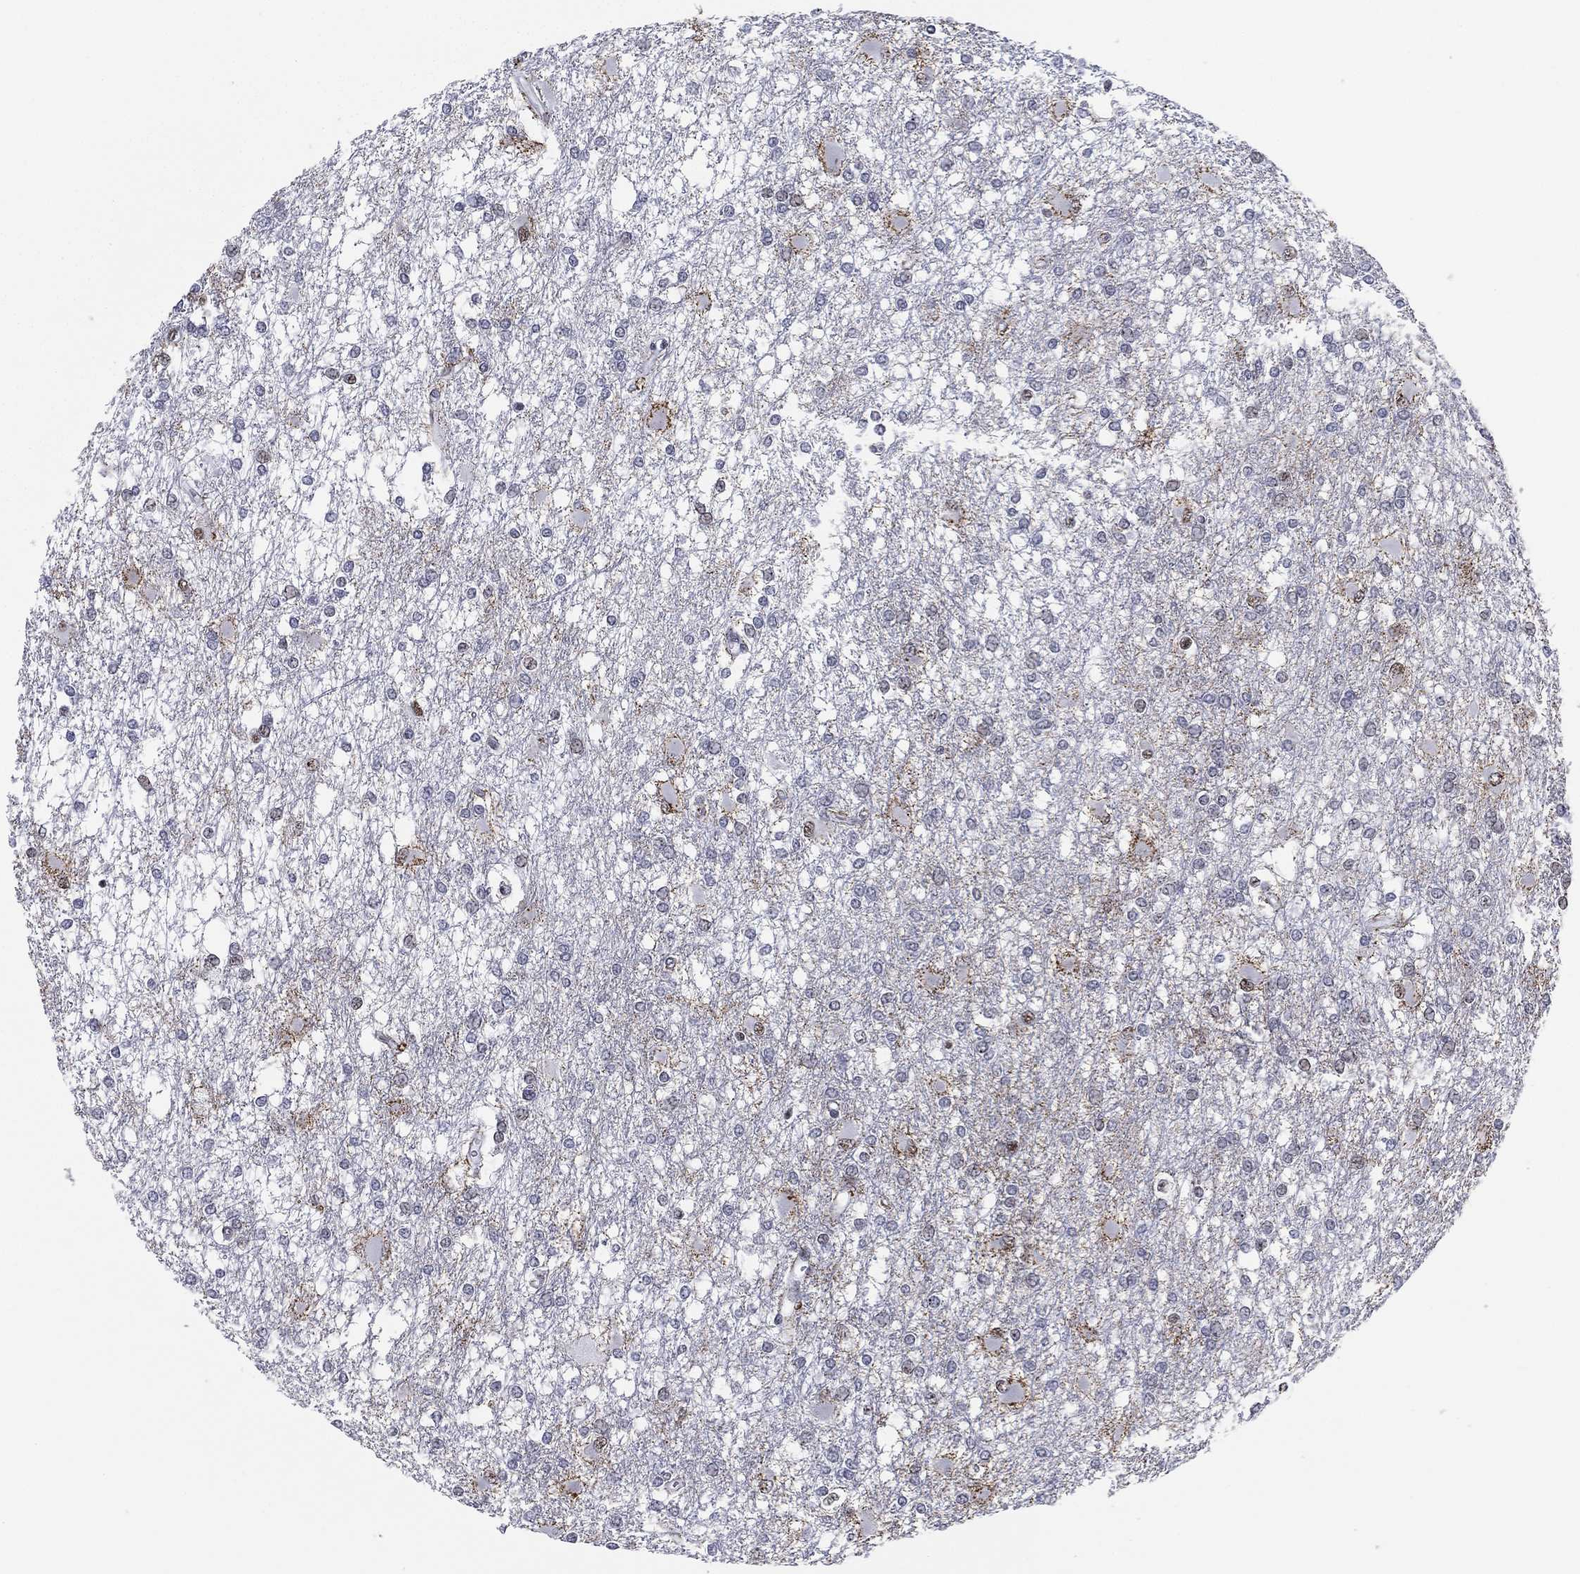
{"staining": {"intensity": "negative", "quantity": "none", "location": "none"}, "tissue": "glioma", "cell_type": "Tumor cells", "image_type": "cancer", "snomed": [{"axis": "morphology", "description": "Glioma, malignant, High grade"}, {"axis": "topography", "description": "Cerebral cortex"}], "caption": "Immunohistochemical staining of human malignant glioma (high-grade) reveals no significant positivity in tumor cells. (Brightfield microscopy of DAB (3,3'-diaminobenzidine) immunohistochemistry (IHC) at high magnification).", "gene": "CYB561D2", "patient": {"sex": "male", "age": 79}}